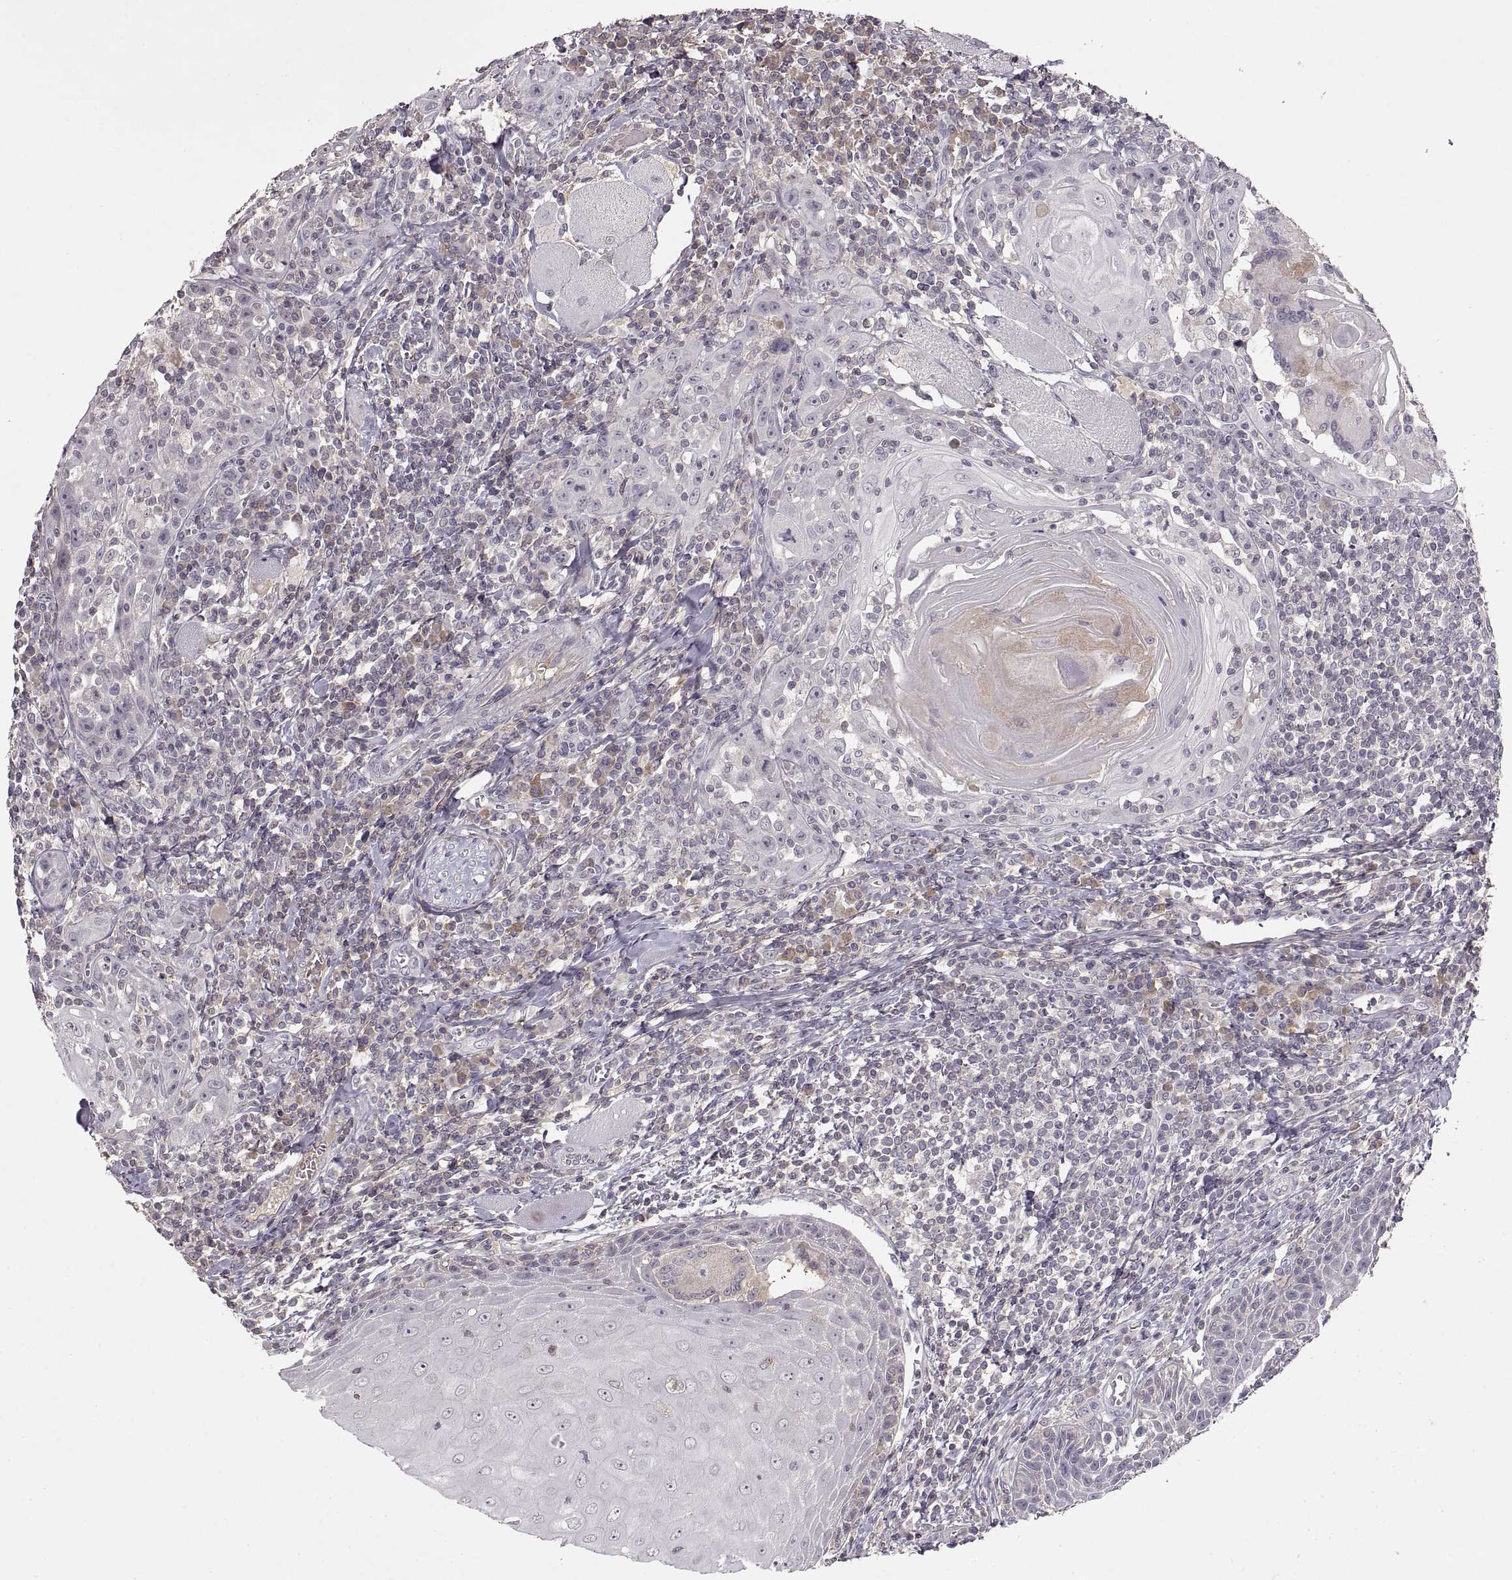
{"staining": {"intensity": "negative", "quantity": "none", "location": "none"}, "tissue": "head and neck cancer", "cell_type": "Tumor cells", "image_type": "cancer", "snomed": [{"axis": "morphology", "description": "Normal tissue, NOS"}, {"axis": "morphology", "description": "Squamous cell carcinoma, NOS"}, {"axis": "topography", "description": "Oral tissue"}, {"axis": "topography", "description": "Head-Neck"}], "caption": "High power microscopy image of an IHC photomicrograph of head and neck cancer (squamous cell carcinoma), revealing no significant positivity in tumor cells.", "gene": "ADAM11", "patient": {"sex": "male", "age": 52}}